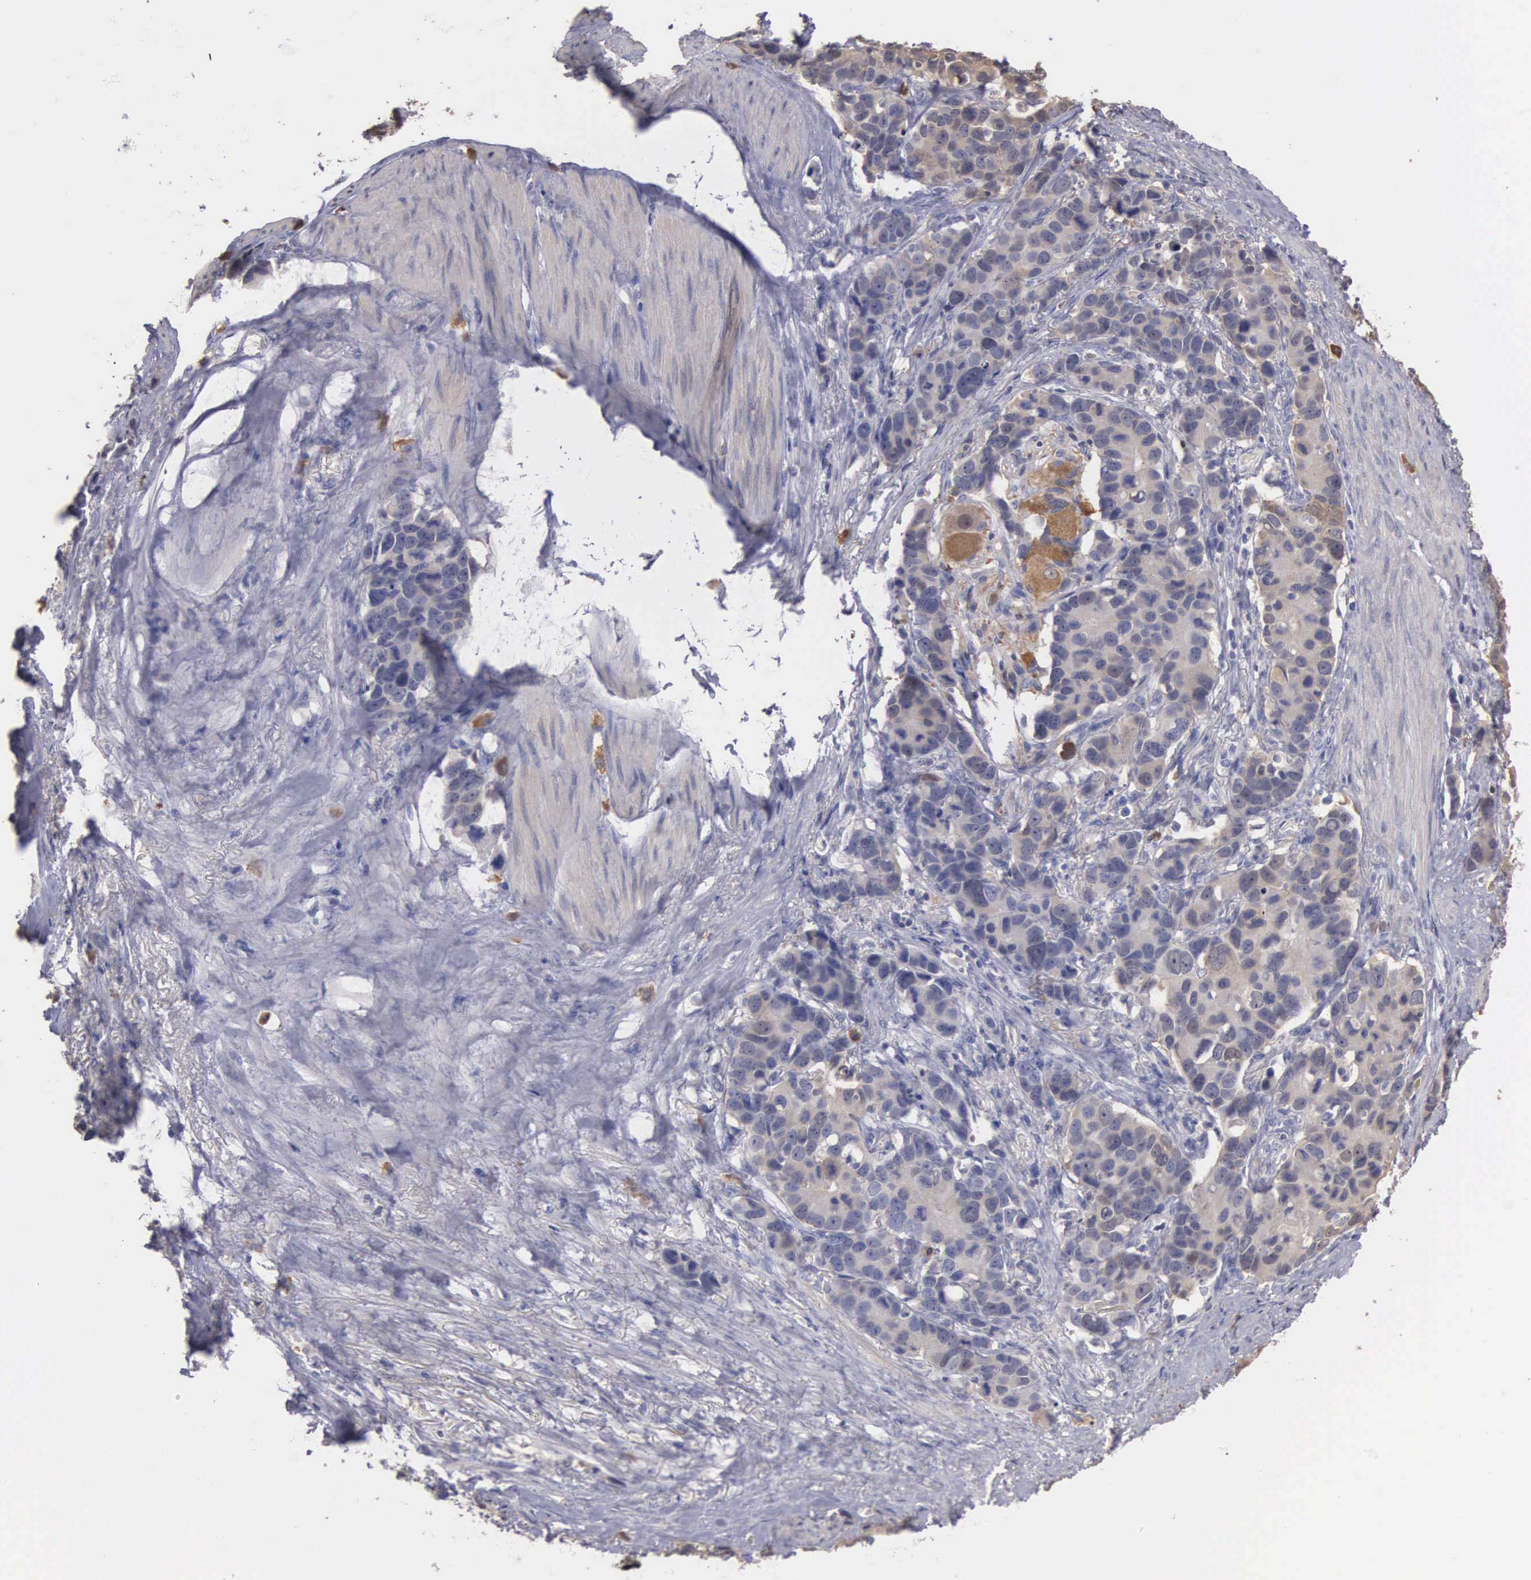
{"staining": {"intensity": "weak", "quantity": "25%-75%", "location": "cytoplasmic/membranous"}, "tissue": "stomach cancer", "cell_type": "Tumor cells", "image_type": "cancer", "snomed": [{"axis": "morphology", "description": "Adenocarcinoma, NOS"}, {"axis": "topography", "description": "Stomach, upper"}], "caption": "DAB (3,3'-diaminobenzidine) immunohistochemical staining of human stomach cancer (adenocarcinoma) reveals weak cytoplasmic/membranous protein positivity in approximately 25%-75% of tumor cells.", "gene": "ENO3", "patient": {"sex": "male", "age": 71}}